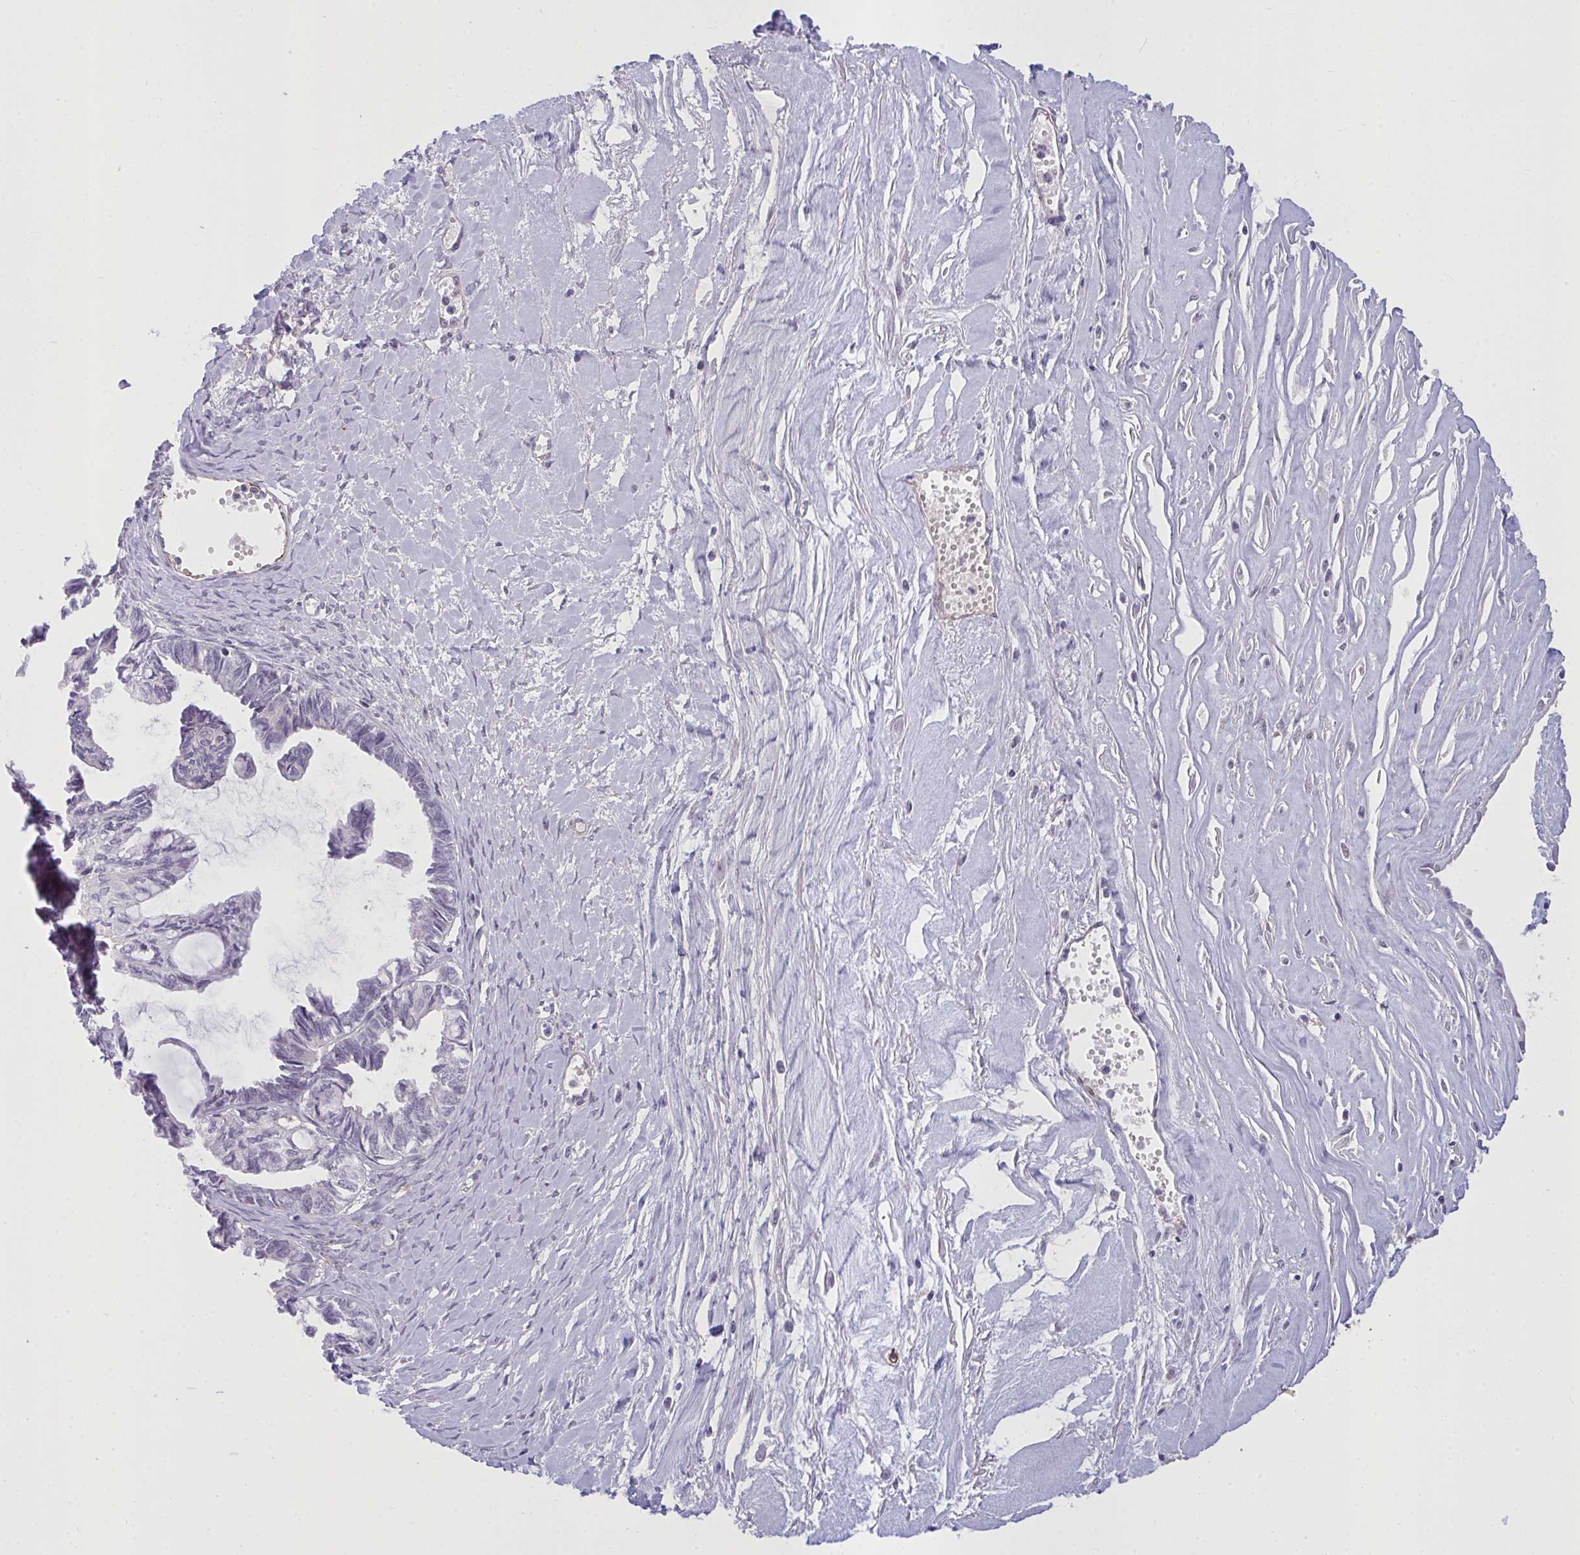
{"staining": {"intensity": "negative", "quantity": "none", "location": "none"}, "tissue": "ovarian cancer", "cell_type": "Tumor cells", "image_type": "cancer", "snomed": [{"axis": "morphology", "description": "Cystadenocarcinoma, mucinous, NOS"}, {"axis": "topography", "description": "Ovary"}], "caption": "Ovarian cancer (mucinous cystadenocarcinoma) was stained to show a protein in brown. There is no significant positivity in tumor cells. Brightfield microscopy of IHC stained with DAB (brown) and hematoxylin (blue), captured at high magnification.", "gene": "SEMA6B", "patient": {"sex": "female", "age": 61}}